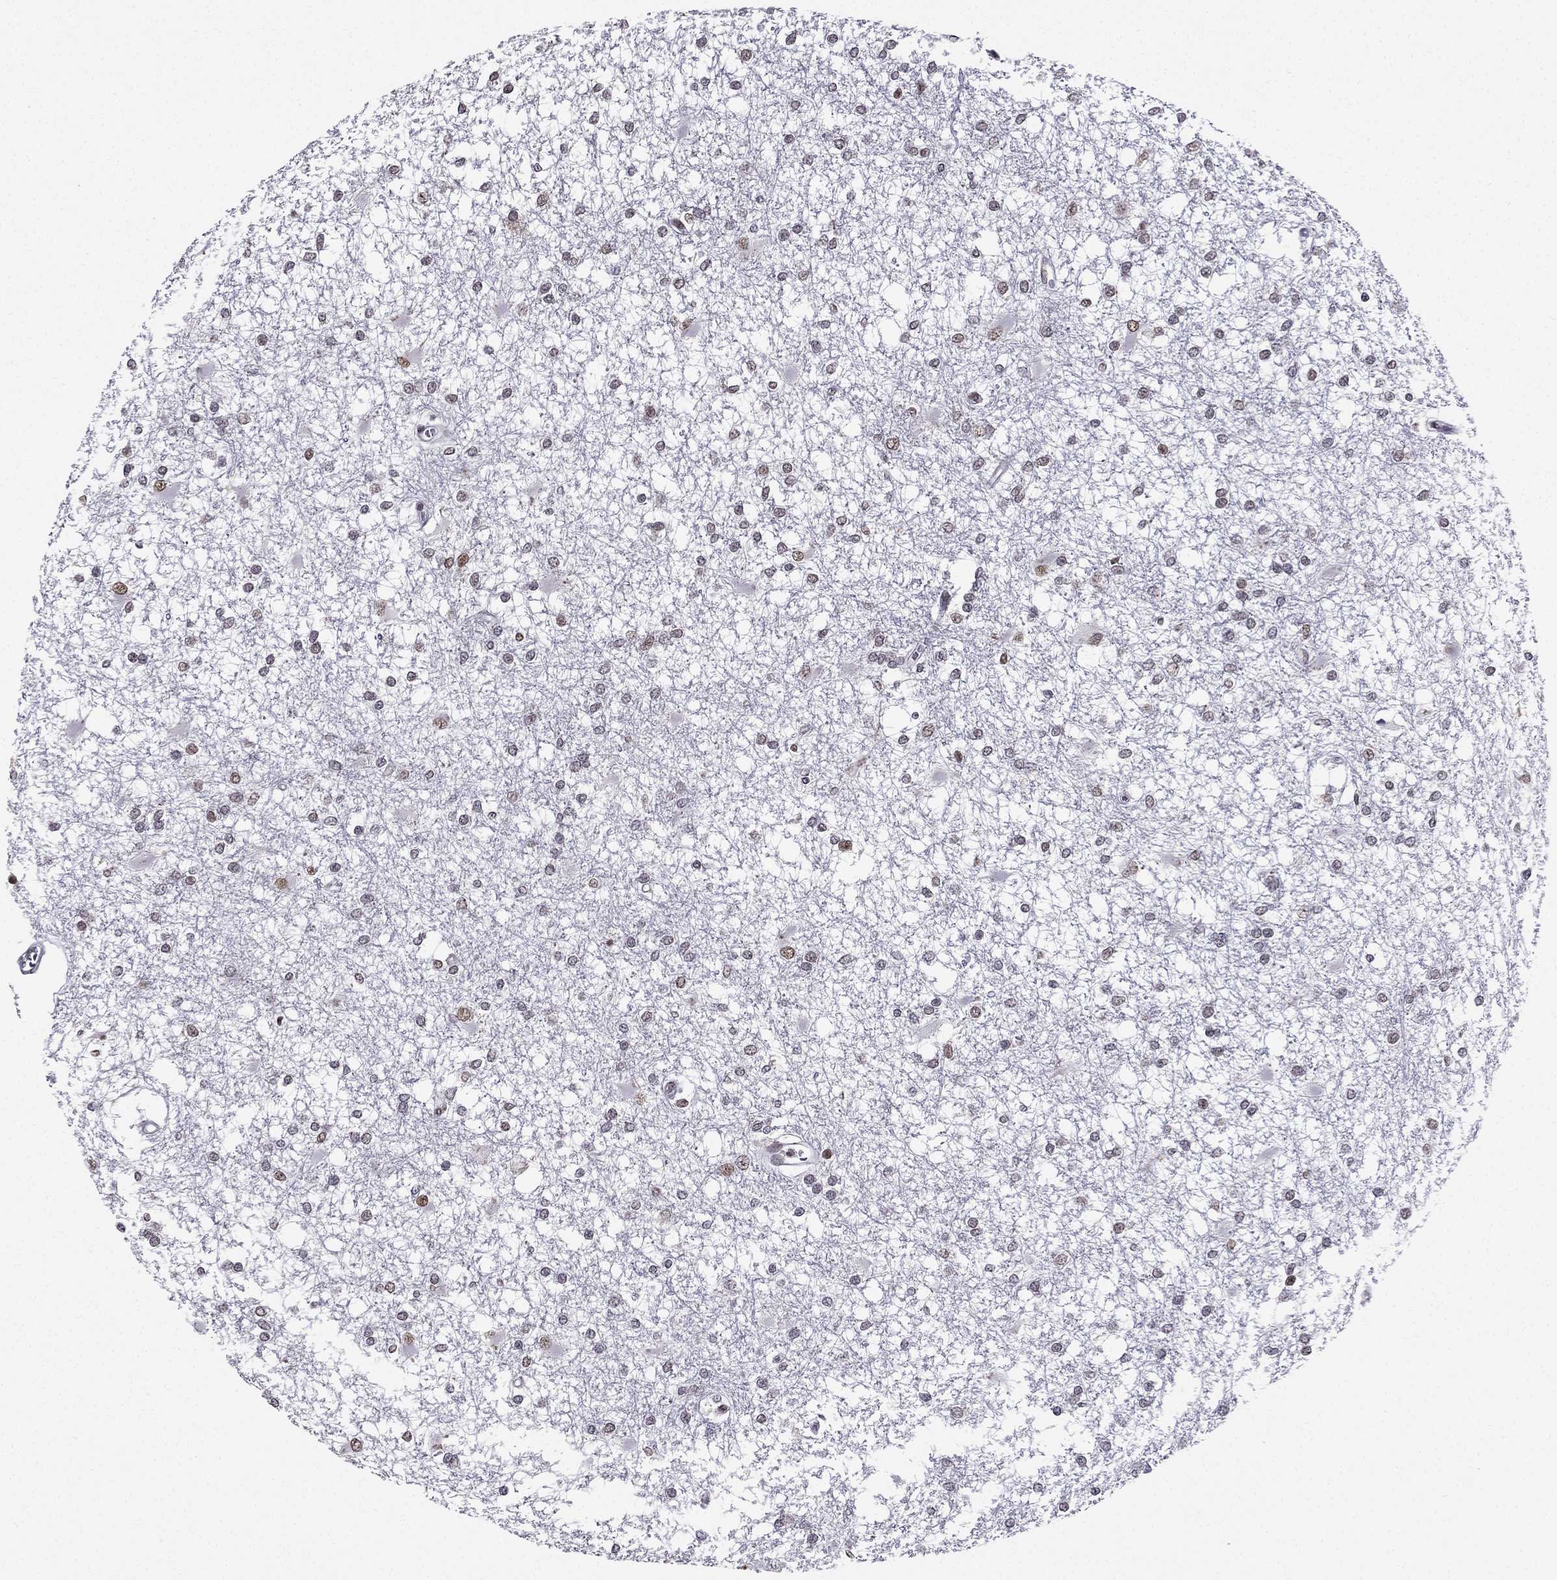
{"staining": {"intensity": "weak", "quantity": ">75%", "location": "nuclear"}, "tissue": "glioma", "cell_type": "Tumor cells", "image_type": "cancer", "snomed": [{"axis": "morphology", "description": "Glioma, malignant, High grade"}, {"axis": "topography", "description": "Cerebral cortex"}], "caption": "Malignant high-grade glioma stained with immunohistochemistry shows weak nuclear positivity in about >75% of tumor cells.", "gene": "ZNF420", "patient": {"sex": "male", "age": 79}}